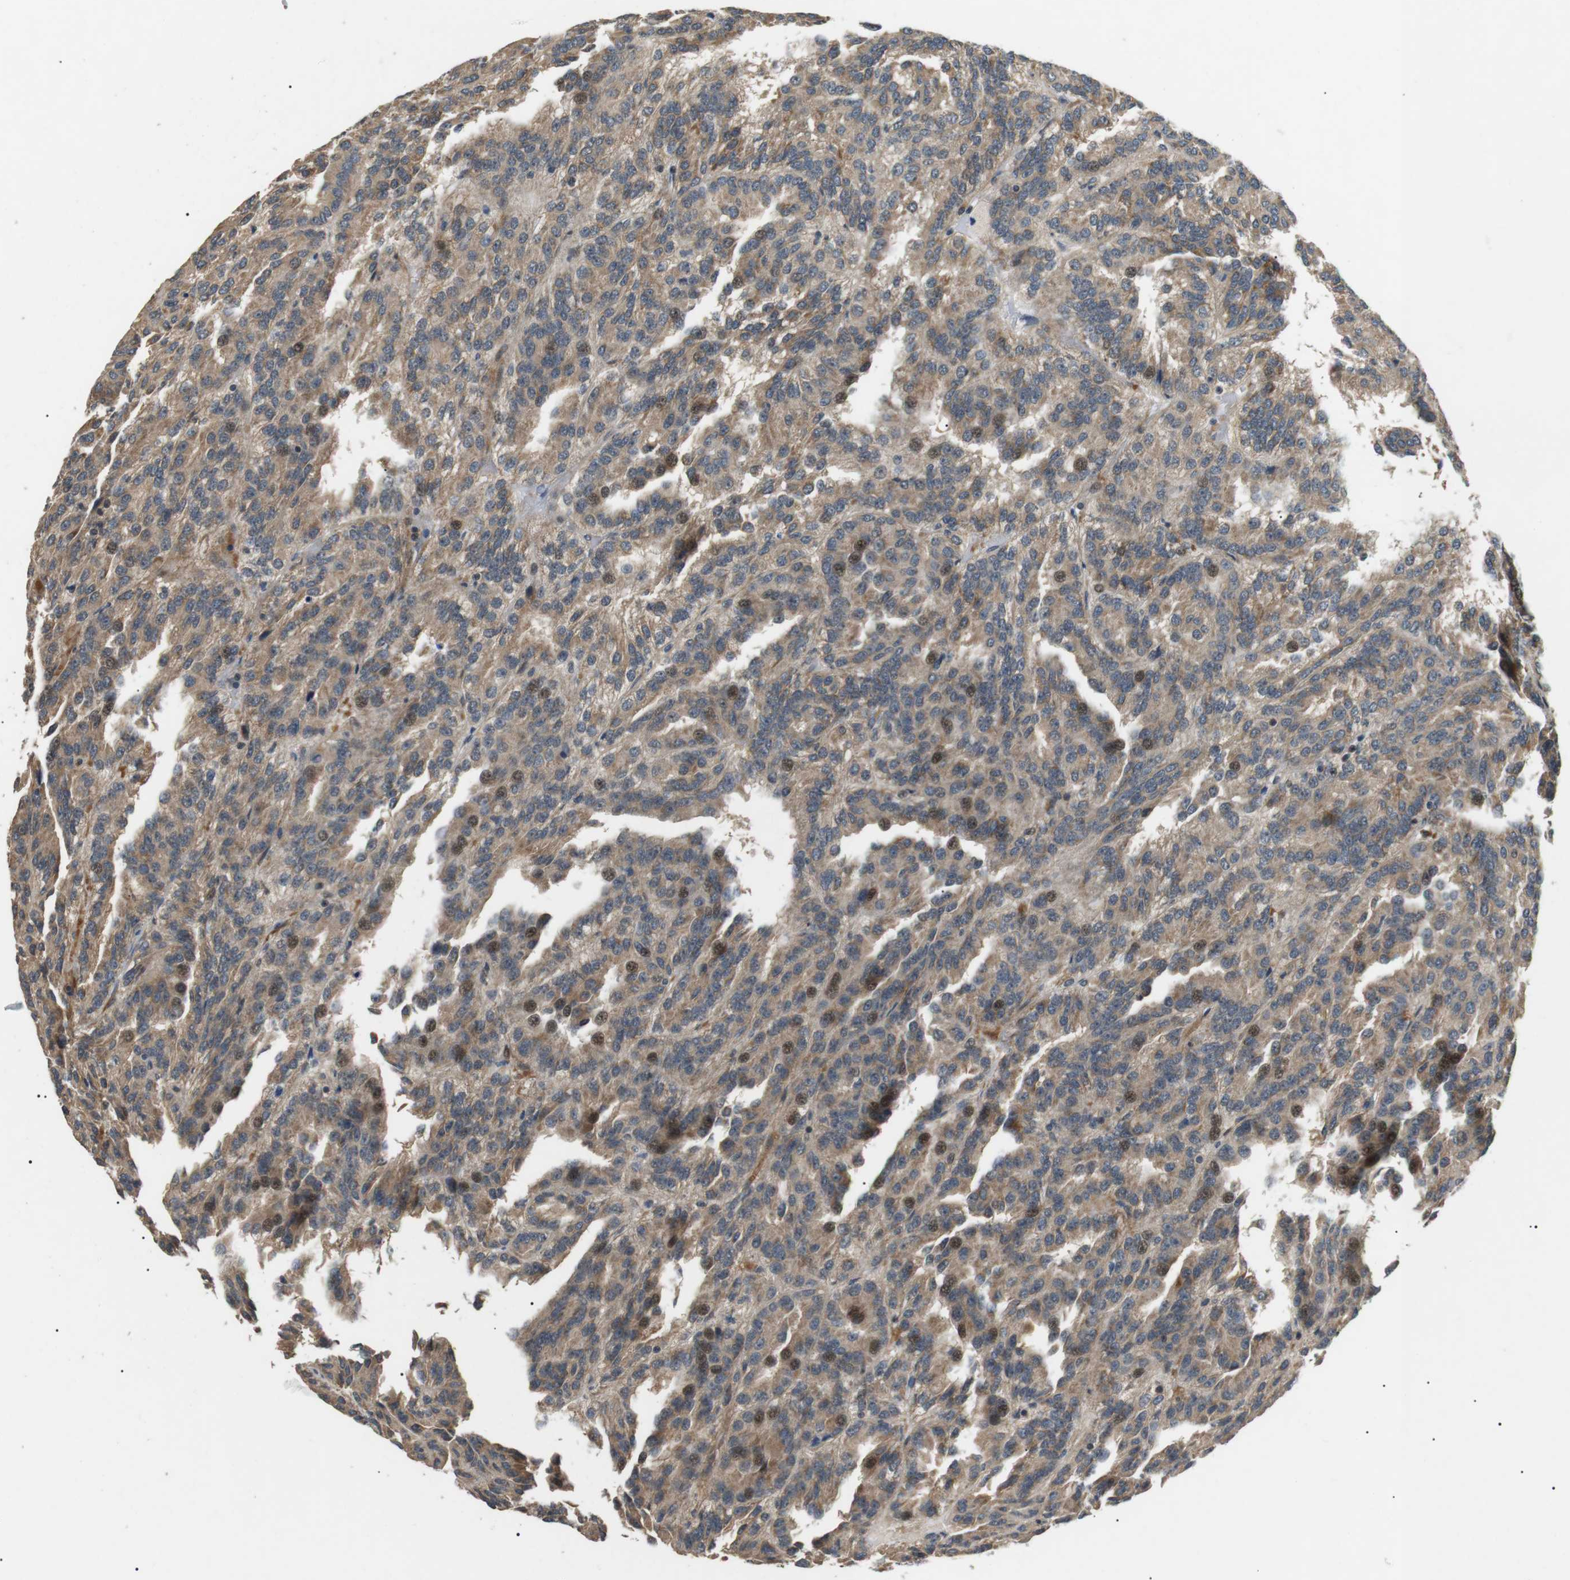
{"staining": {"intensity": "weak", "quantity": ">75%", "location": "cytoplasmic/membranous,nuclear"}, "tissue": "renal cancer", "cell_type": "Tumor cells", "image_type": "cancer", "snomed": [{"axis": "morphology", "description": "Adenocarcinoma, NOS"}, {"axis": "topography", "description": "Kidney"}], "caption": "This is an image of immunohistochemistry (IHC) staining of renal cancer (adenocarcinoma), which shows weak staining in the cytoplasmic/membranous and nuclear of tumor cells.", "gene": "HSPA13", "patient": {"sex": "male", "age": 46}}